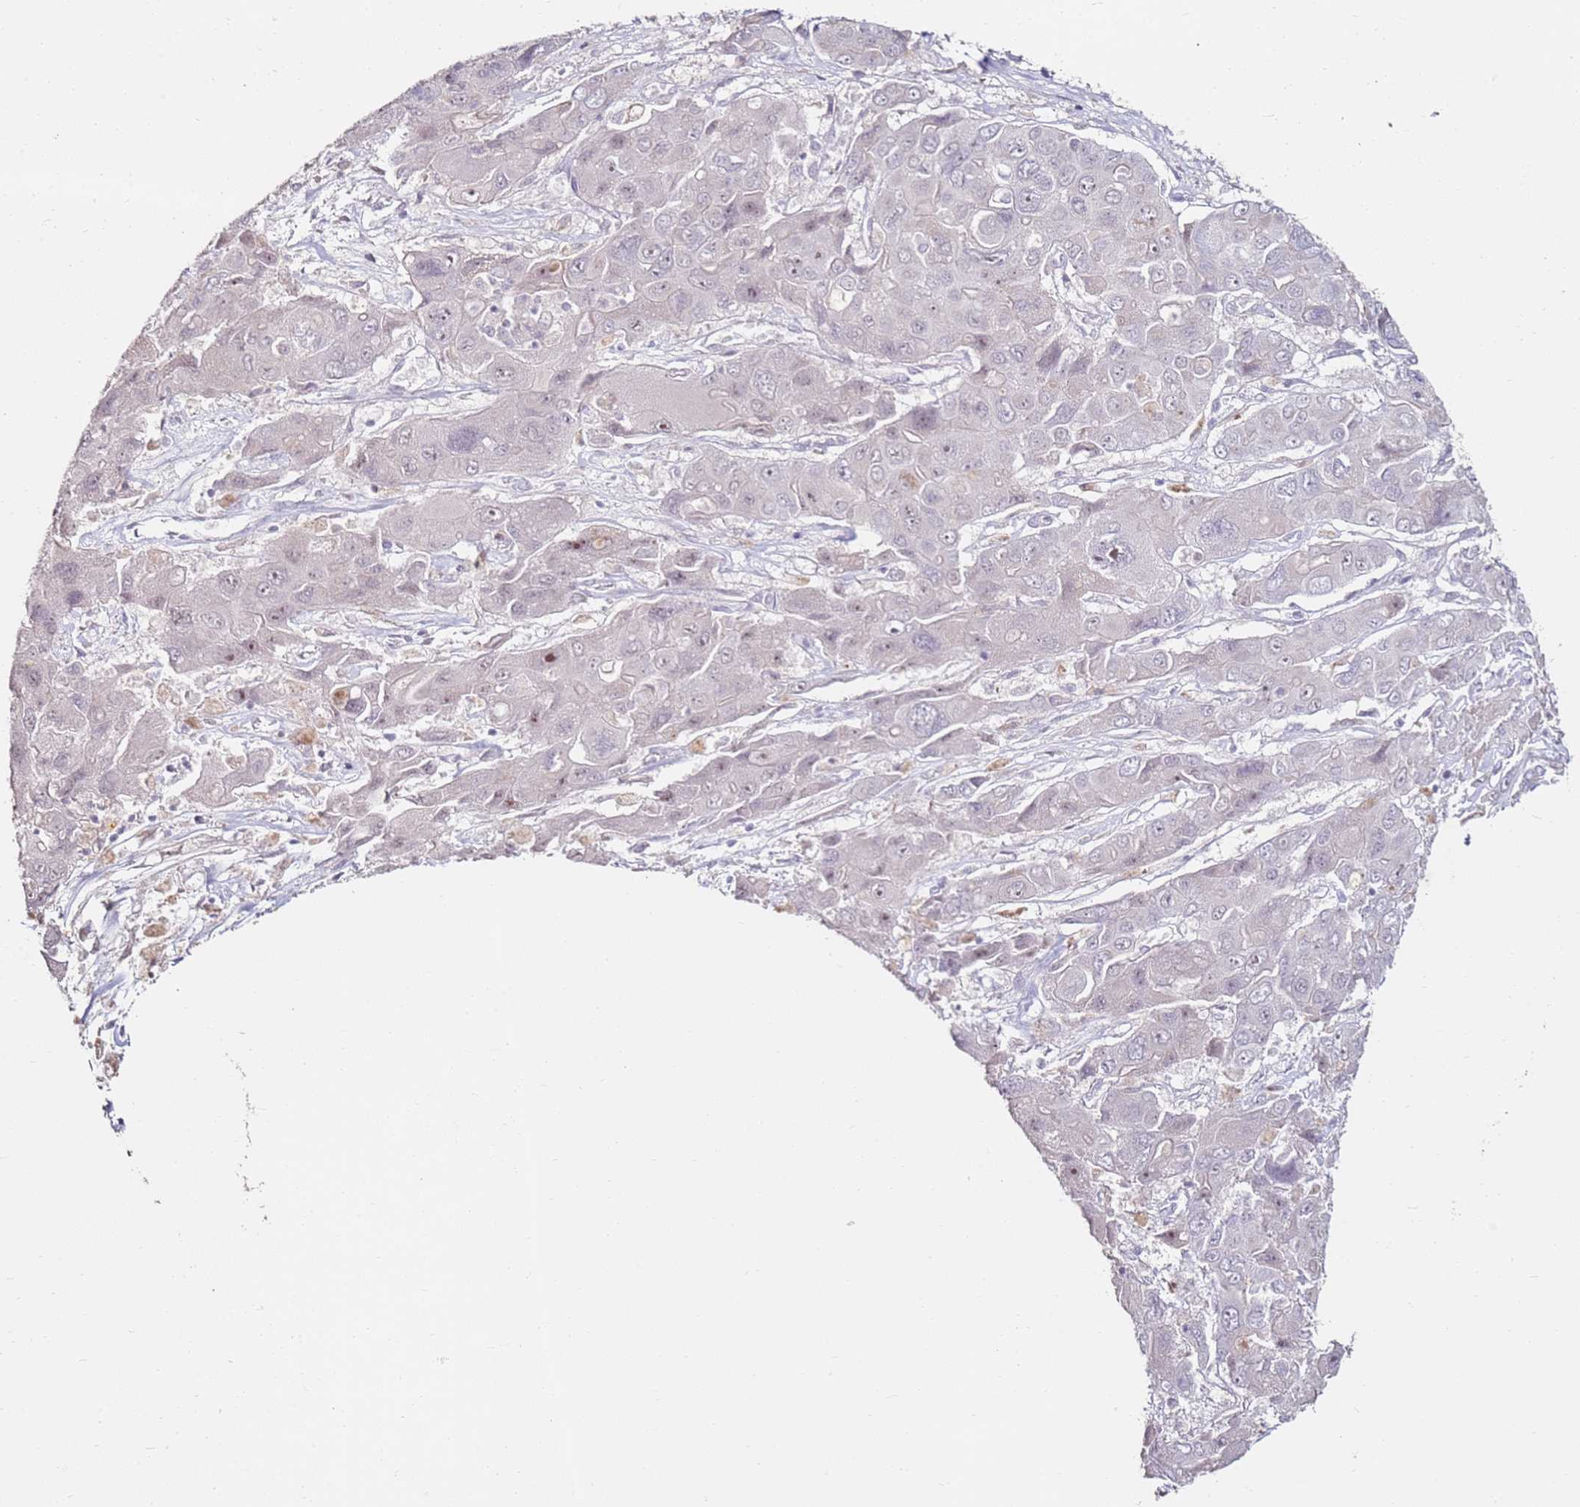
{"staining": {"intensity": "weak", "quantity": "<25%", "location": "nuclear"}, "tissue": "liver cancer", "cell_type": "Tumor cells", "image_type": "cancer", "snomed": [{"axis": "morphology", "description": "Cholangiocarcinoma"}, {"axis": "topography", "description": "Liver"}], "caption": "IHC of cholangiocarcinoma (liver) displays no staining in tumor cells.", "gene": "RARS2", "patient": {"sex": "male", "age": 67}}